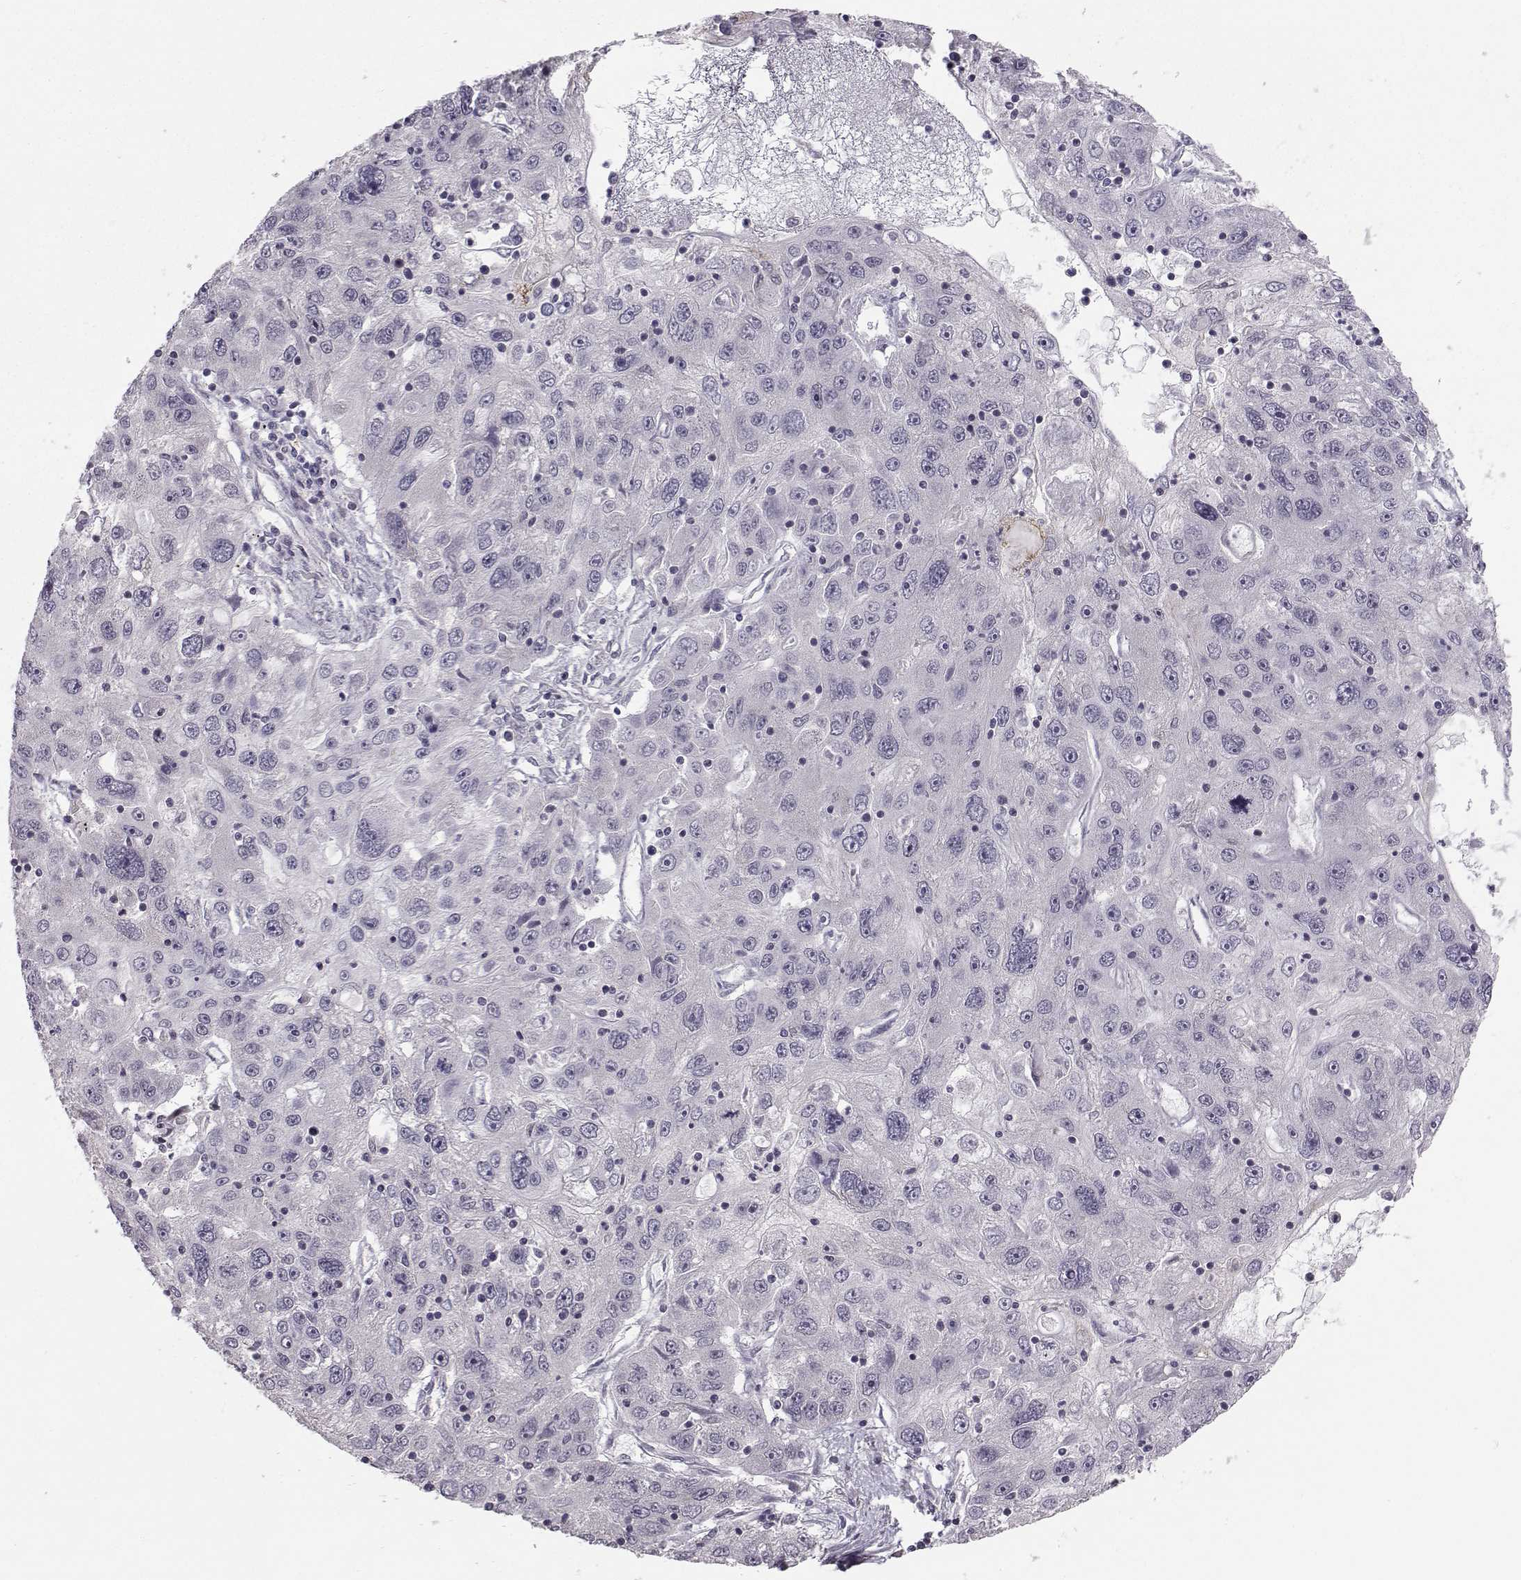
{"staining": {"intensity": "negative", "quantity": "none", "location": "none"}, "tissue": "stomach cancer", "cell_type": "Tumor cells", "image_type": "cancer", "snomed": [{"axis": "morphology", "description": "Adenocarcinoma, NOS"}, {"axis": "topography", "description": "Stomach"}], "caption": "Tumor cells are negative for protein expression in human stomach adenocarcinoma.", "gene": "KIF13B", "patient": {"sex": "male", "age": 56}}